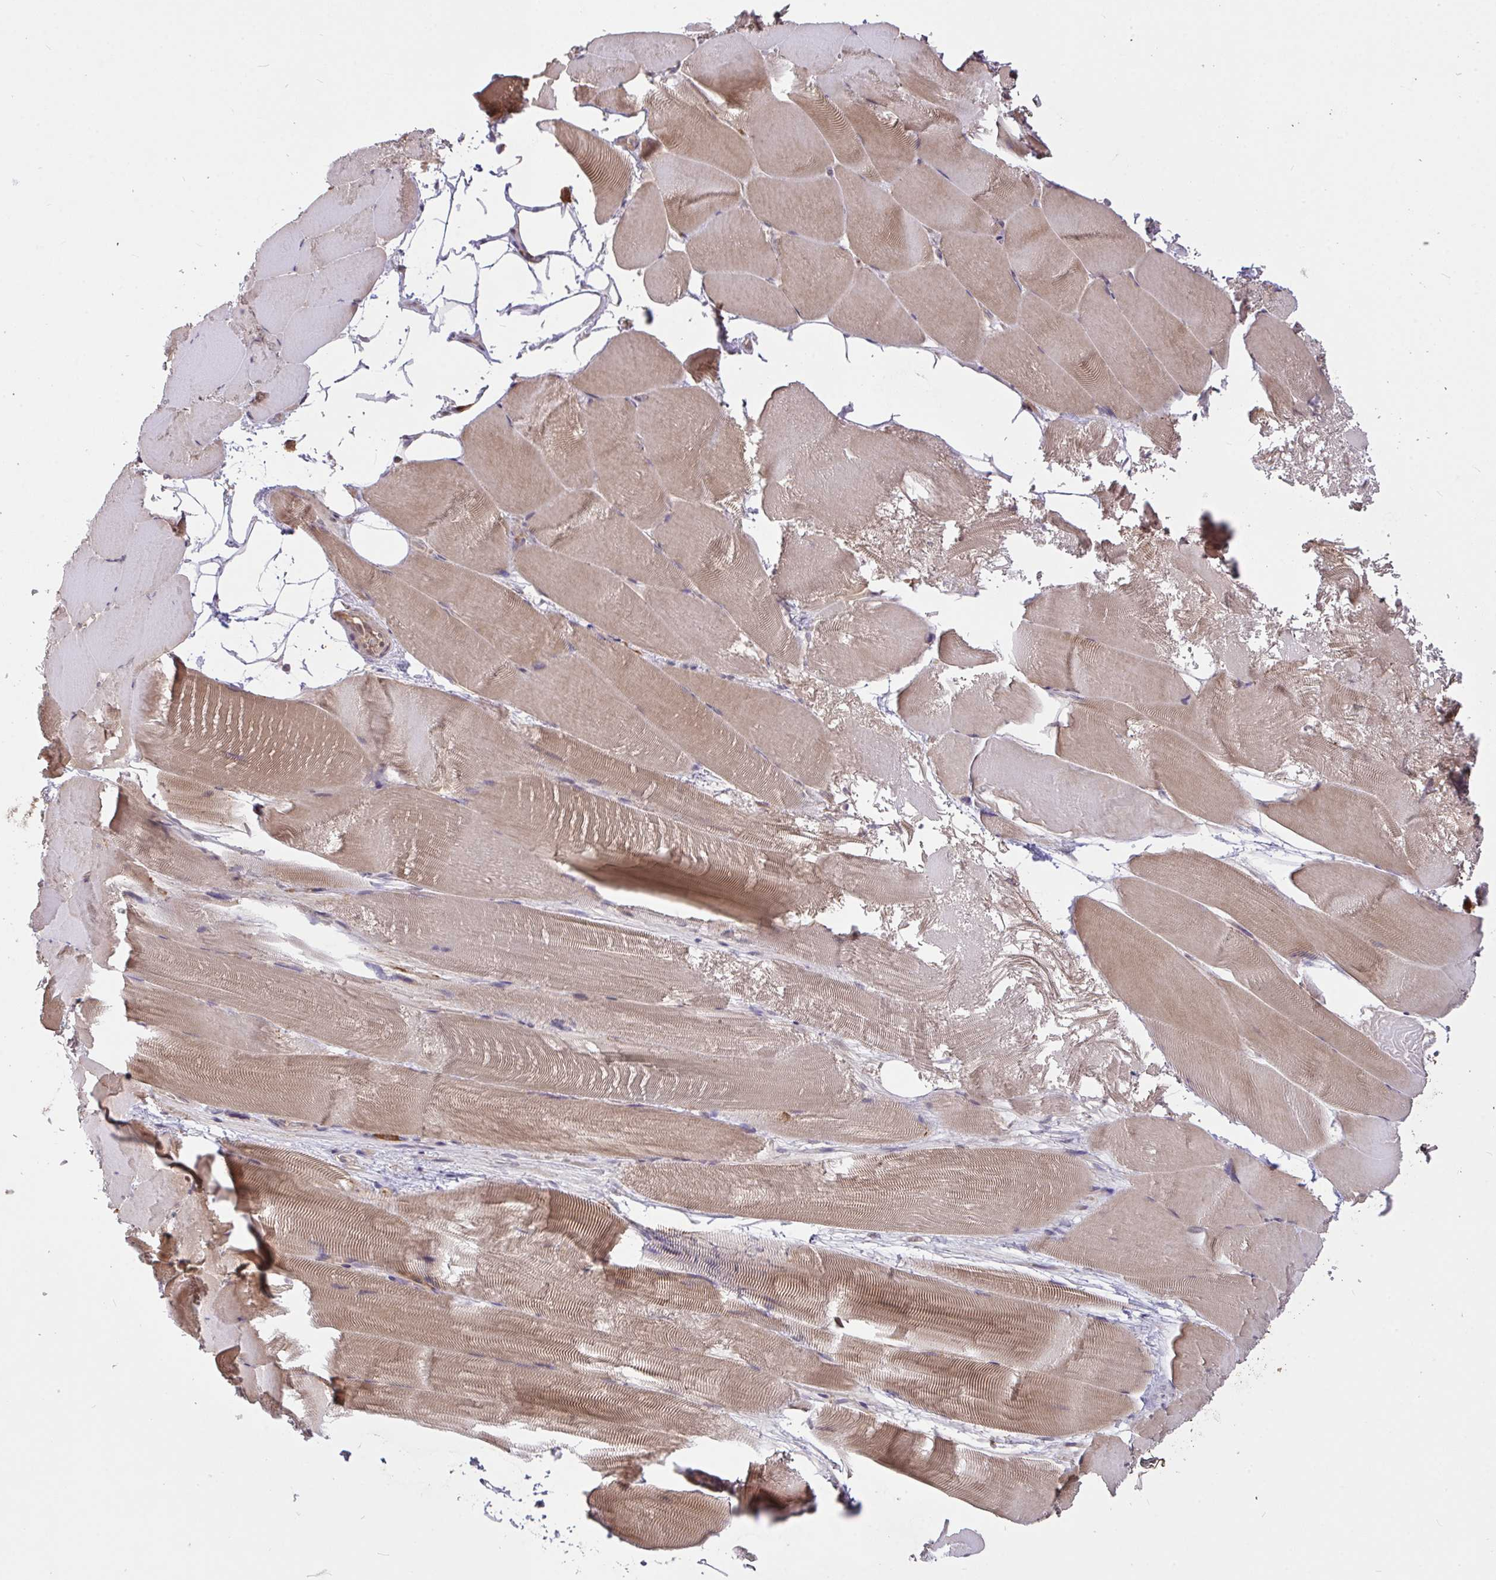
{"staining": {"intensity": "weak", "quantity": "25%-75%", "location": "cytoplasmic/membranous"}, "tissue": "skeletal muscle", "cell_type": "Myocytes", "image_type": "normal", "snomed": [{"axis": "morphology", "description": "Normal tissue, NOS"}, {"axis": "topography", "description": "Skeletal muscle"}], "caption": "Immunohistochemical staining of benign human skeletal muscle shows low levels of weak cytoplasmic/membranous expression in approximately 25%-75% of myocytes.", "gene": "FCER1A", "patient": {"sex": "female", "age": 64}}